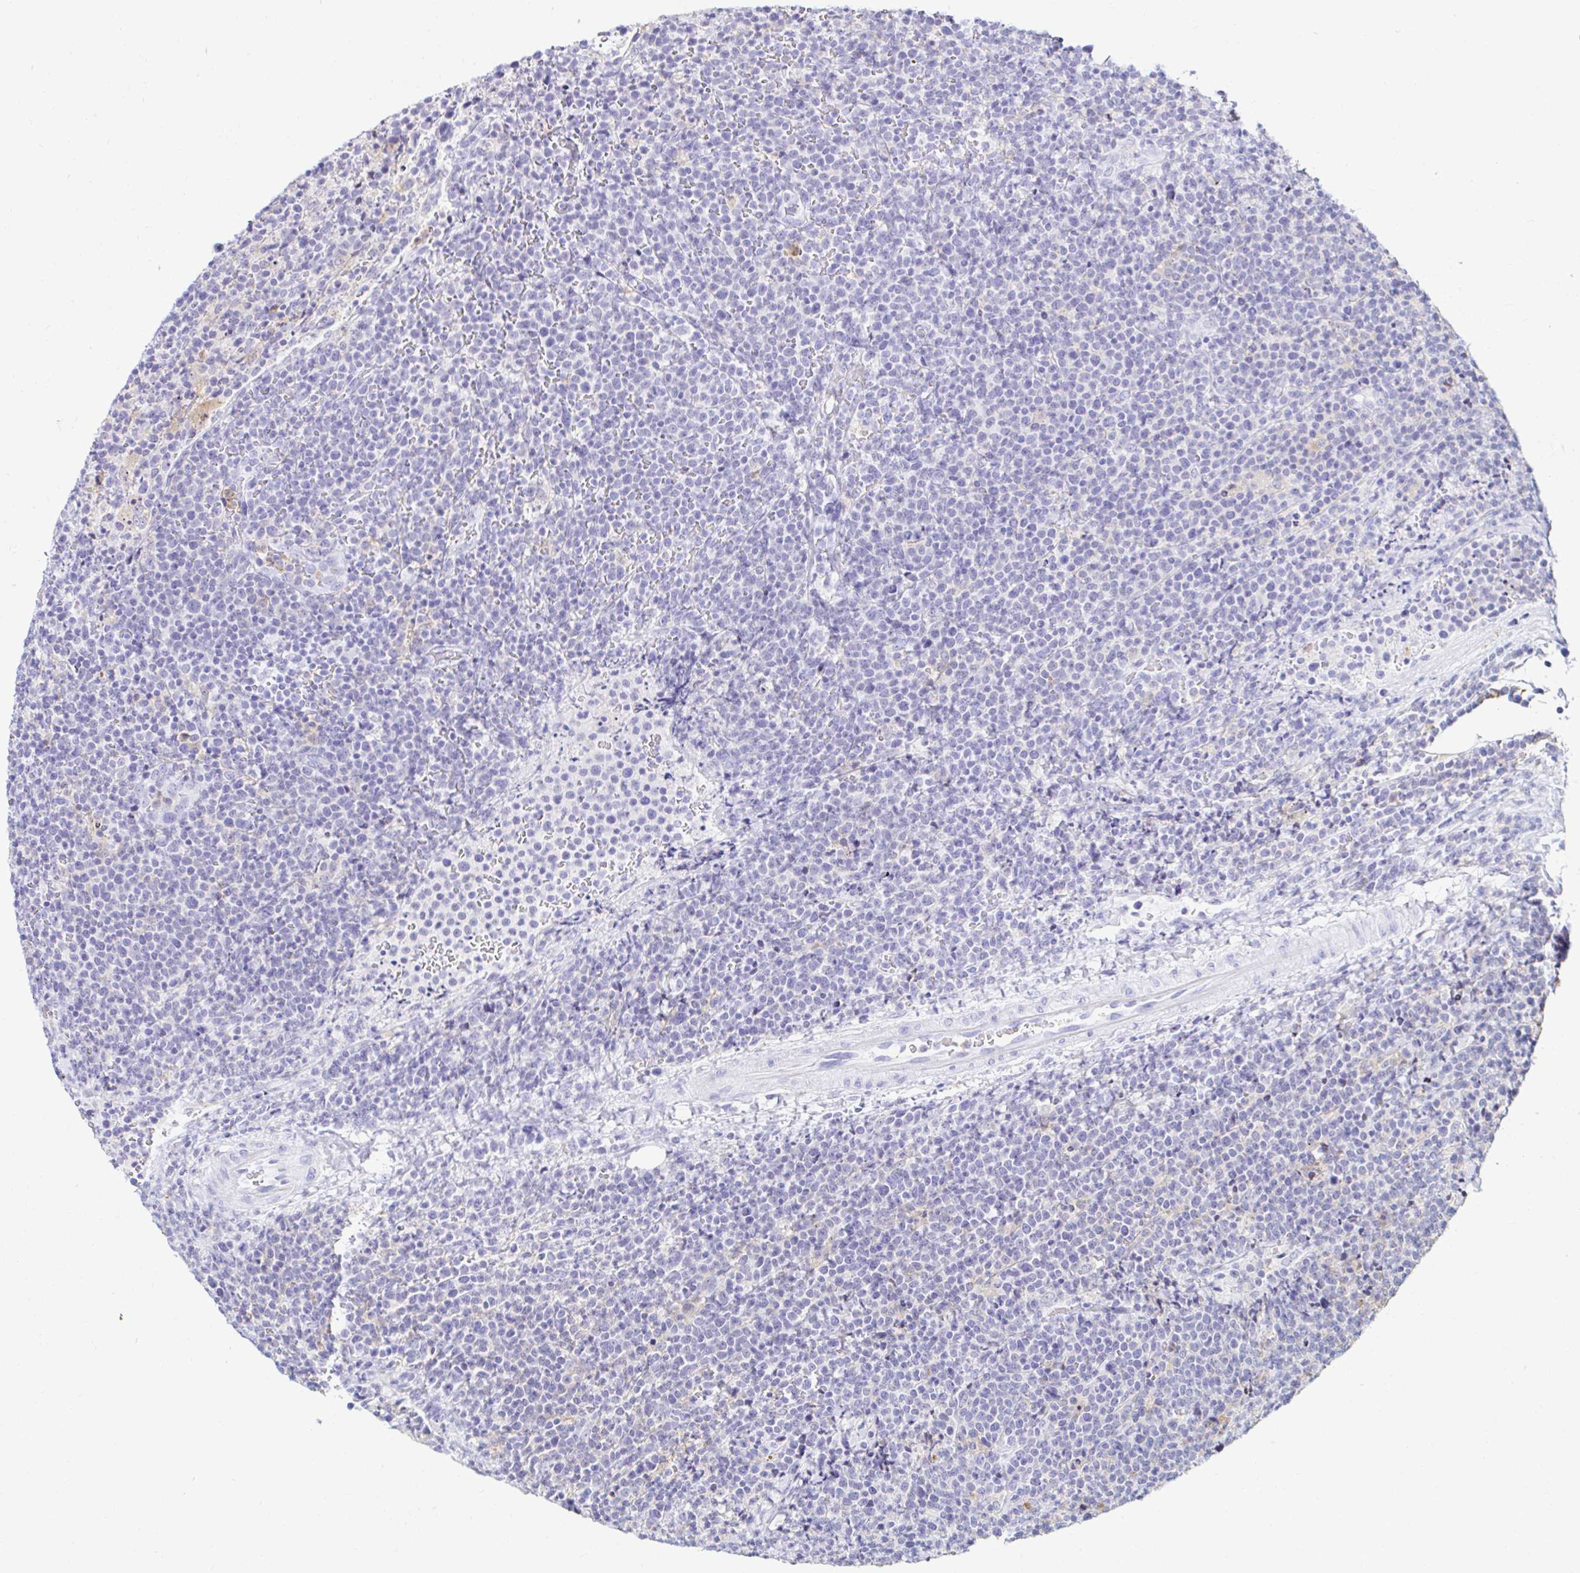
{"staining": {"intensity": "negative", "quantity": "none", "location": "none"}, "tissue": "lymphoma", "cell_type": "Tumor cells", "image_type": "cancer", "snomed": [{"axis": "morphology", "description": "Malignant lymphoma, non-Hodgkin's type, High grade"}, {"axis": "topography", "description": "Lymph node"}], "caption": "Tumor cells show no significant expression in malignant lymphoma, non-Hodgkin's type (high-grade).", "gene": "CYBB", "patient": {"sex": "male", "age": 61}}